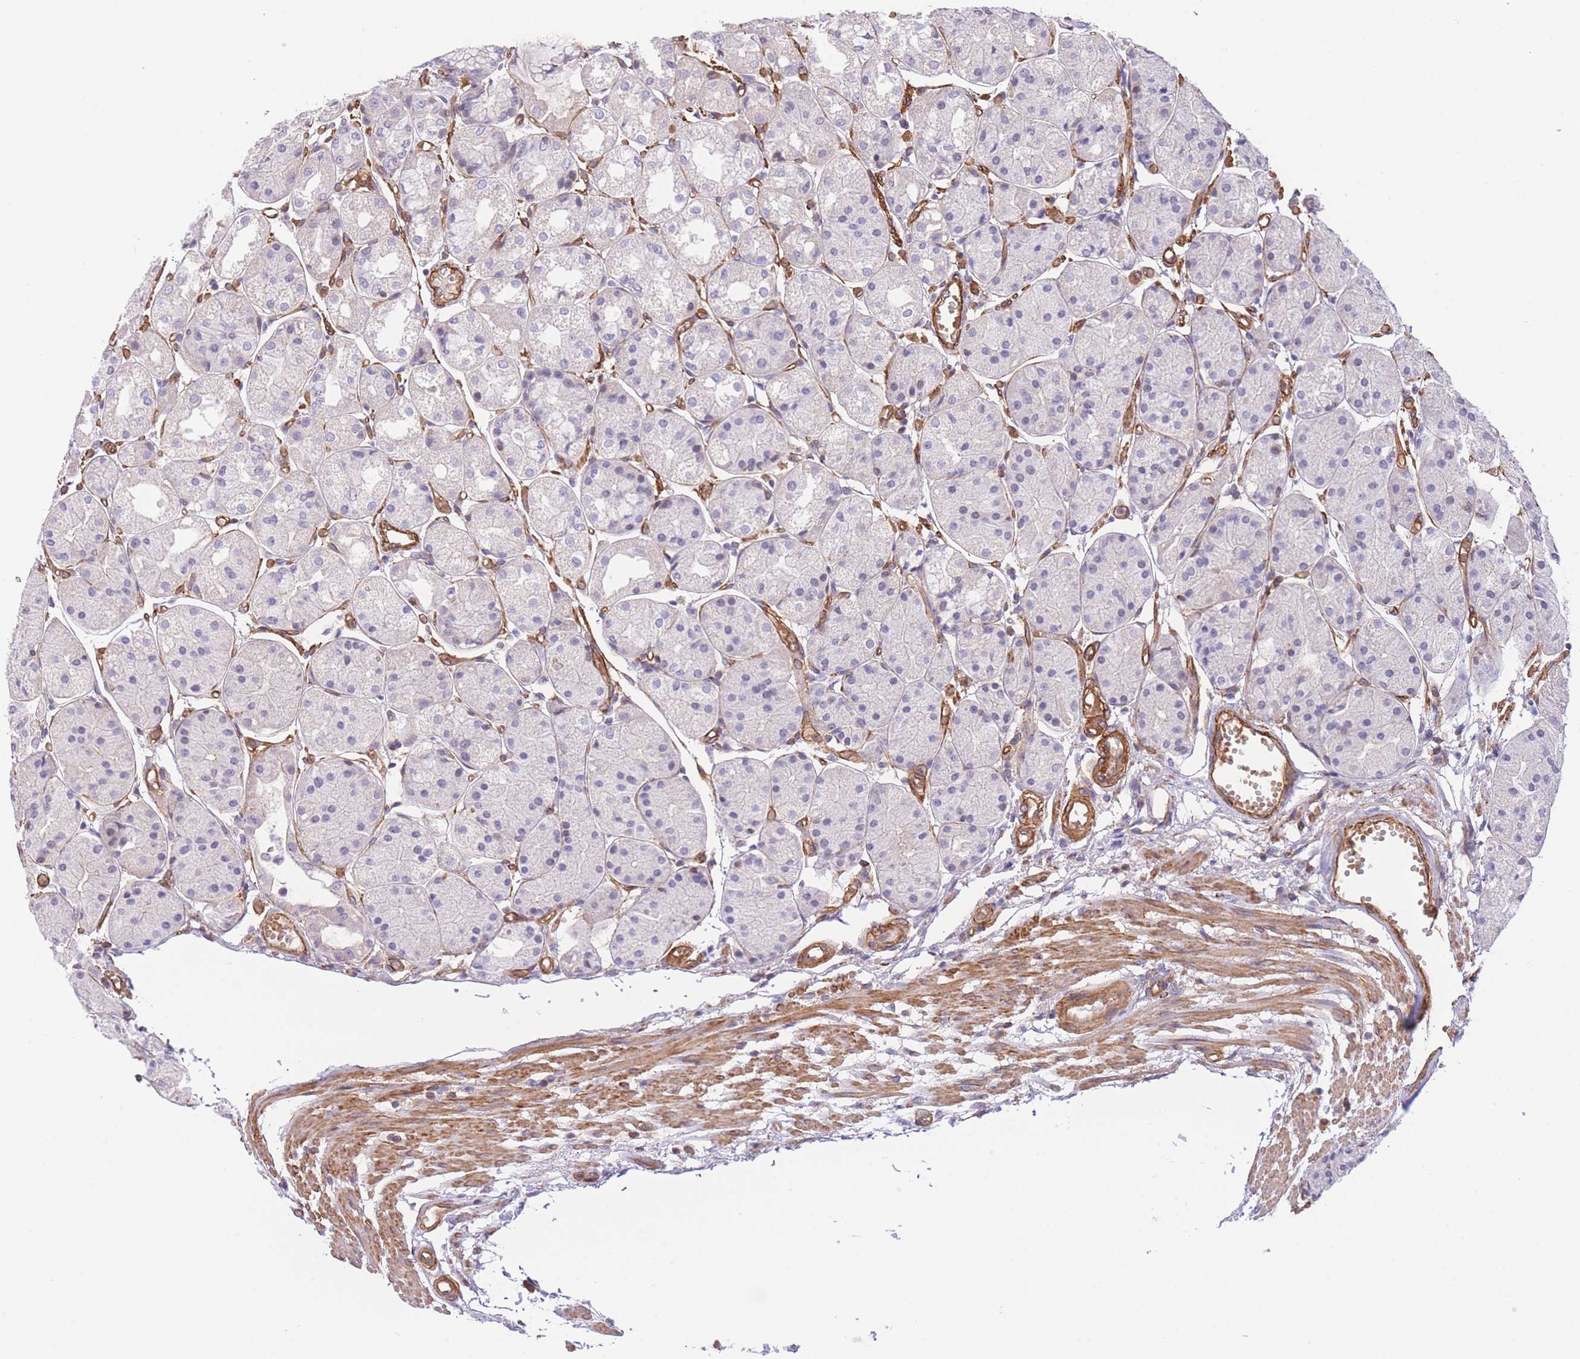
{"staining": {"intensity": "weak", "quantity": "<25%", "location": "cytoplasmic/membranous"}, "tissue": "stomach", "cell_type": "Glandular cells", "image_type": "normal", "snomed": [{"axis": "morphology", "description": "Normal tissue, NOS"}, {"axis": "topography", "description": "Stomach, upper"}], "caption": "Human stomach stained for a protein using IHC shows no expression in glandular cells.", "gene": "CDC25B", "patient": {"sex": "male", "age": 72}}